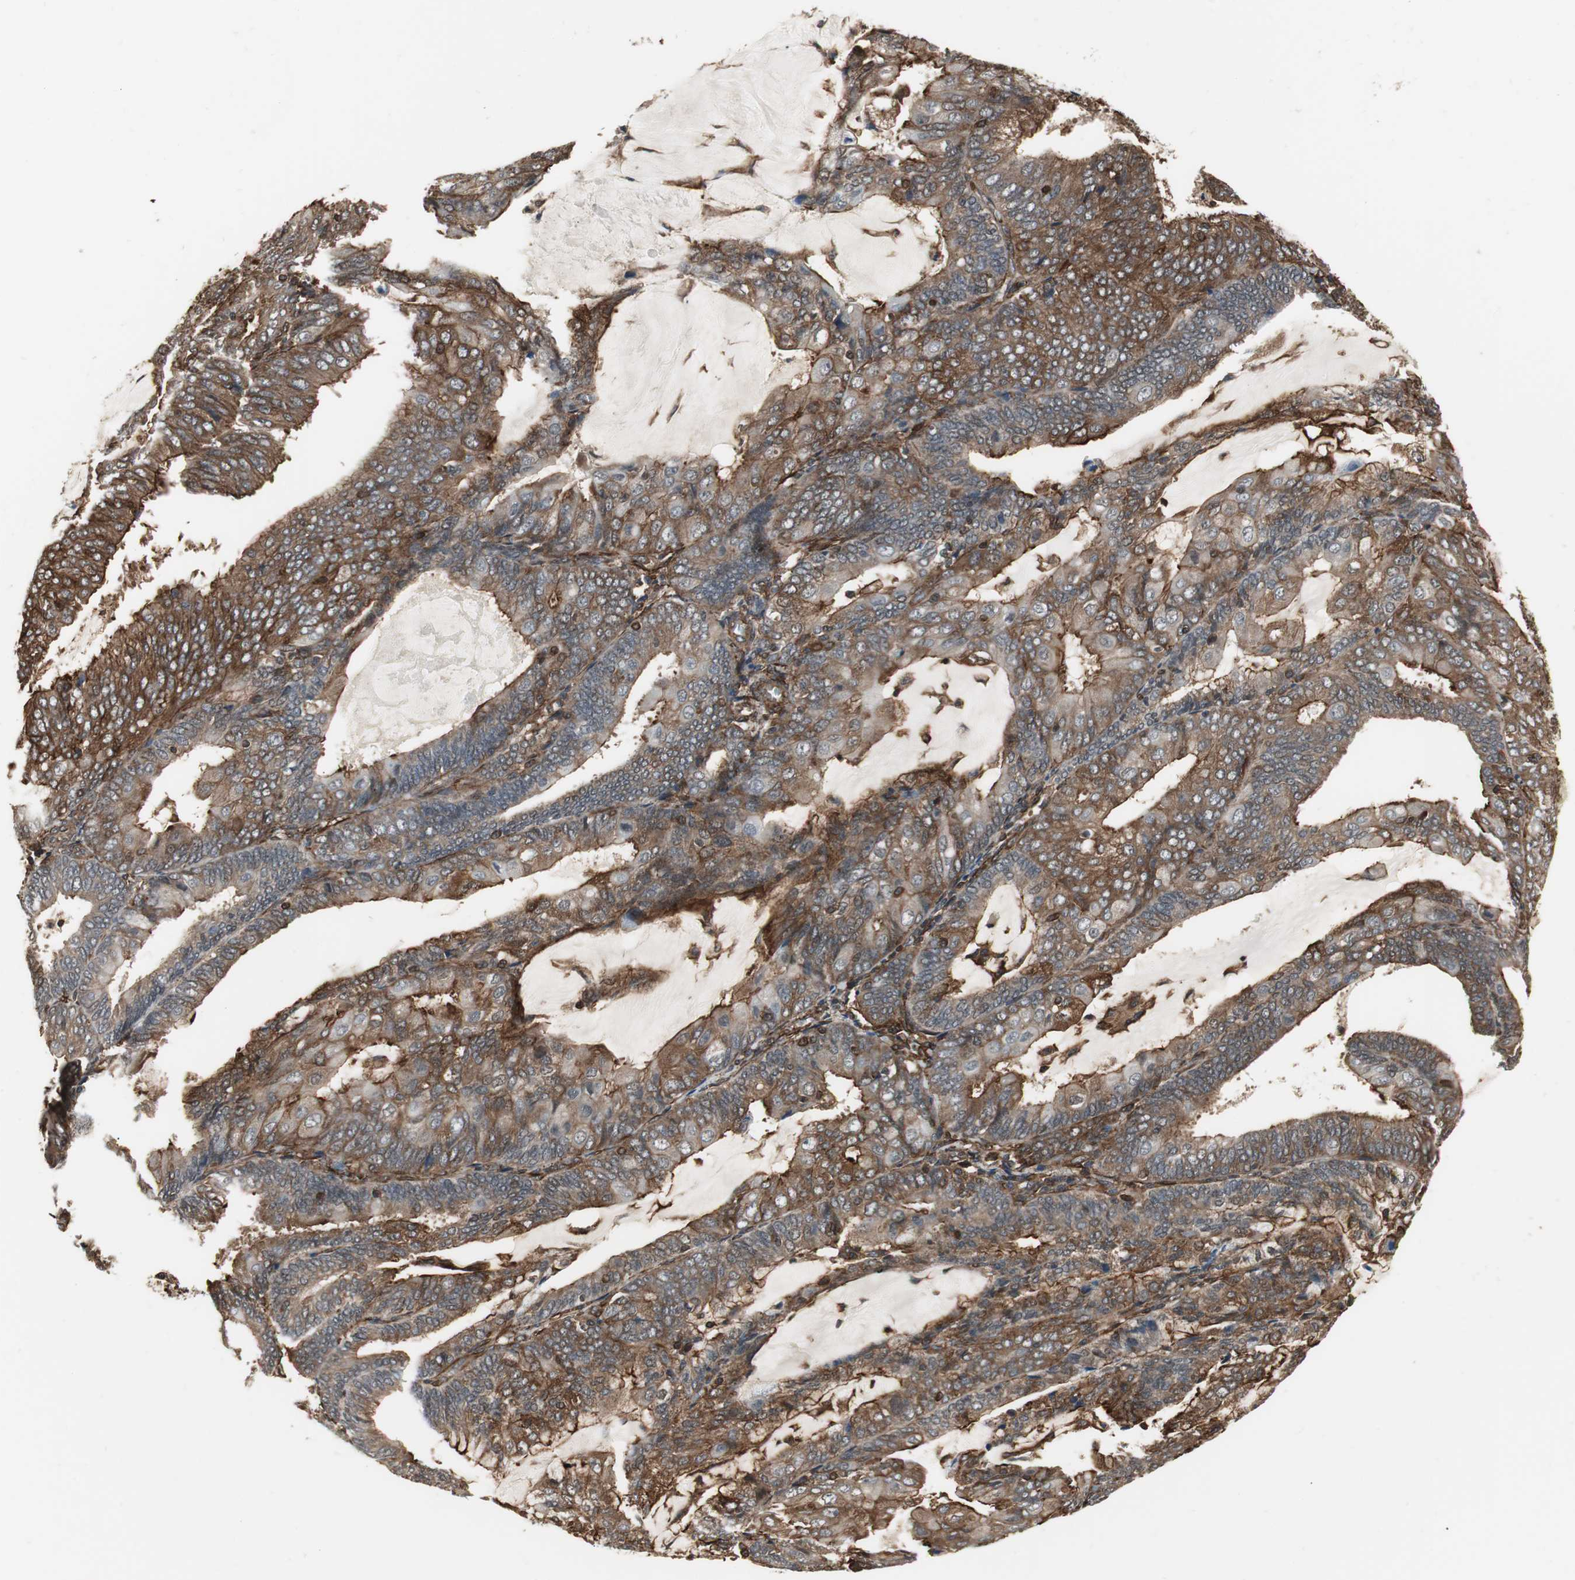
{"staining": {"intensity": "moderate", "quantity": ">75%", "location": "cytoplasmic/membranous"}, "tissue": "endometrial cancer", "cell_type": "Tumor cells", "image_type": "cancer", "snomed": [{"axis": "morphology", "description": "Adenocarcinoma, NOS"}, {"axis": "topography", "description": "Endometrium"}], "caption": "Endometrial cancer (adenocarcinoma) tissue demonstrates moderate cytoplasmic/membranous positivity in about >75% of tumor cells, visualized by immunohistochemistry.", "gene": "PTPN11", "patient": {"sex": "female", "age": 81}}